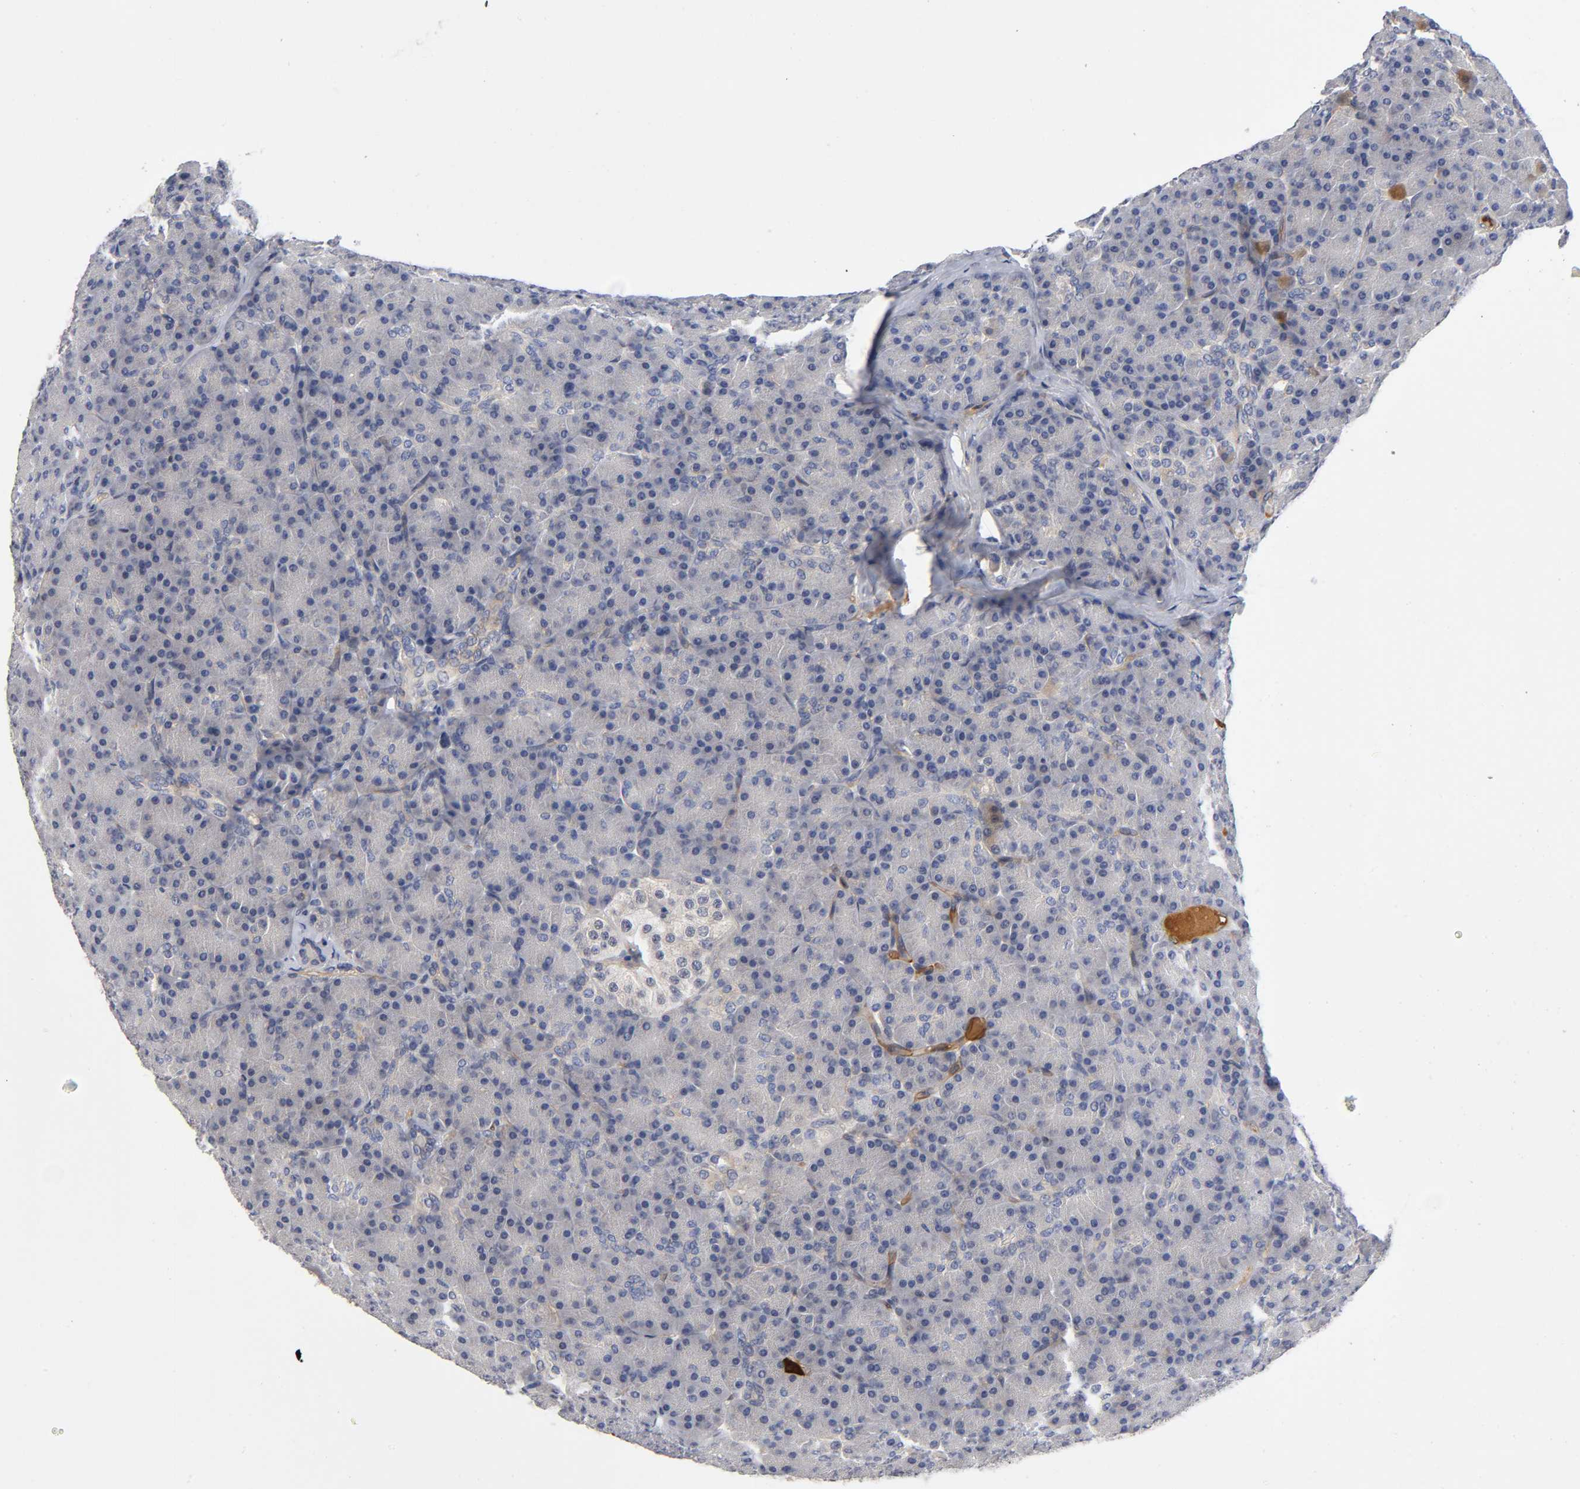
{"staining": {"intensity": "negative", "quantity": "none", "location": "none"}, "tissue": "pancreas", "cell_type": "Exocrine glandular cells", "image_type": "normal", "snomed": [{"axis": "morphology", "description": "Normal tissue, NOS"}, {"axis": "topography", "description": "Pancreas"}], "caption": "High power microscopy image of an IHC micrograph of benign pancreas, revealing no significant positivity in exocrine glandular cells.", "gene": "NOVA1", "patient": {"sex": "female", "age": 43}}